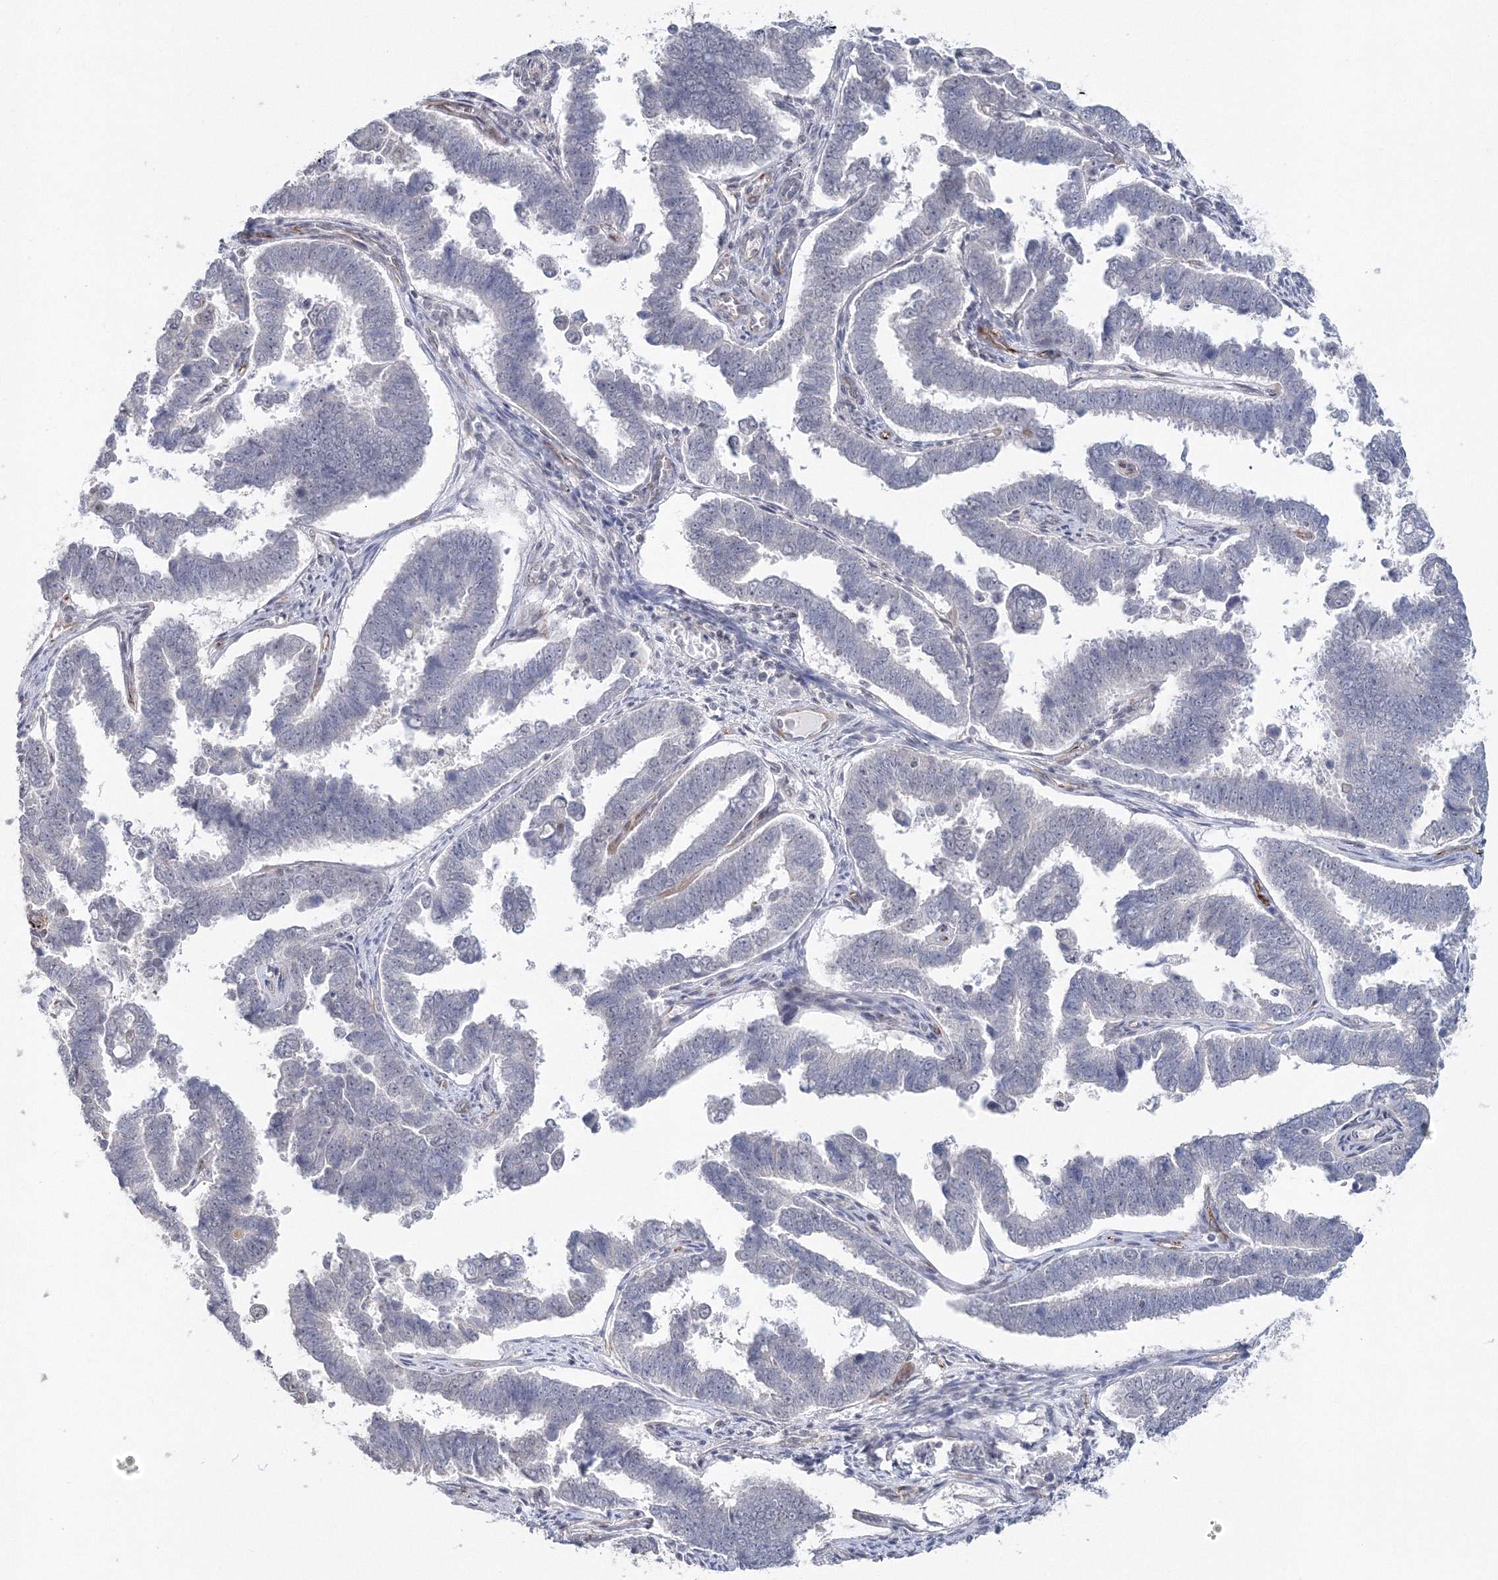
{"staining": {"intensity": "moderate", "quantity": "<25%", "location": "nuclear"}, "tissue": "endometrial cancer", "cell_type": "Tumor cells", "image_type": "cancer", "snomed": [{"axis": "morphology", "description": "Adenocarcinoma, NOS"}, {"axis": "topography", "description": "Endometrium"}], "caption": "Moderate nuclear protein staining is appreciated in about <25% of tumor cells in adenocarcinoma (endometrial). The staining is performed using DAB (3,3'-diaminobenzidine) brown chromogen to label protein expression. The nuclei are counter-stained blue using hematoxylin.", "gene": "SIRT7", "patient": {"sex": "female", "age": 75}}